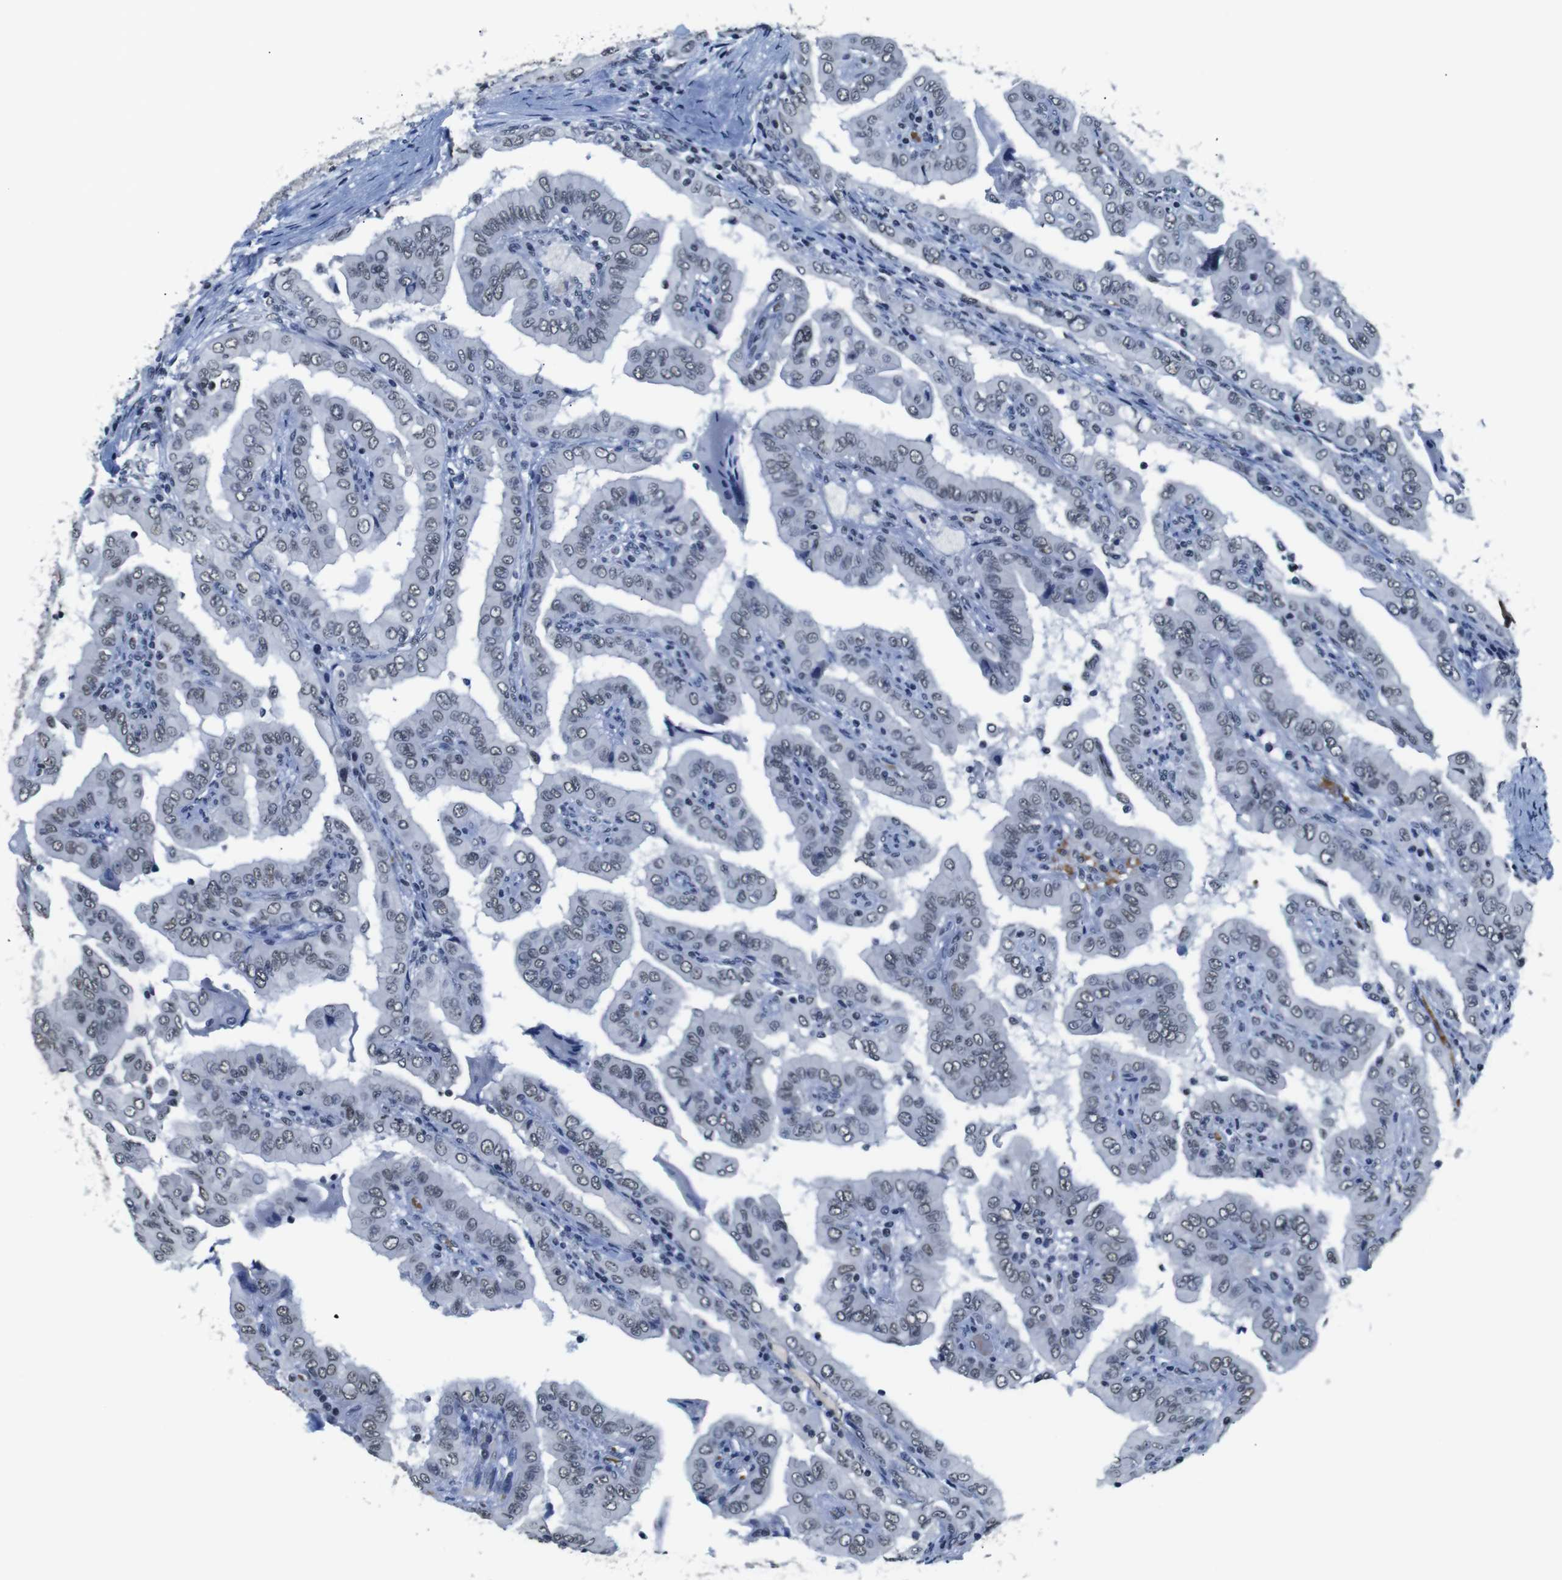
{"staining": {"intensity": "weak", "quantity": "25%-75%", "location": "nuclear"}, "tissue": "thyroid cancer", "cell_type": "Tumor cells", "image_type": "cancer", "snomed": [{"axis": "morphology", "description": "Papillary adenocarcinoma, NOS"}, {"axis": "topography", "description": "Thyroid gland"}], "caption": "Brown immunohistochemical staining in human thyroid cancer reveals weak nuclear staining in approximately 25%-75% of tumor cells.", "gene": "ILDR2", "patient": {"sex": "male", "age": 33}}